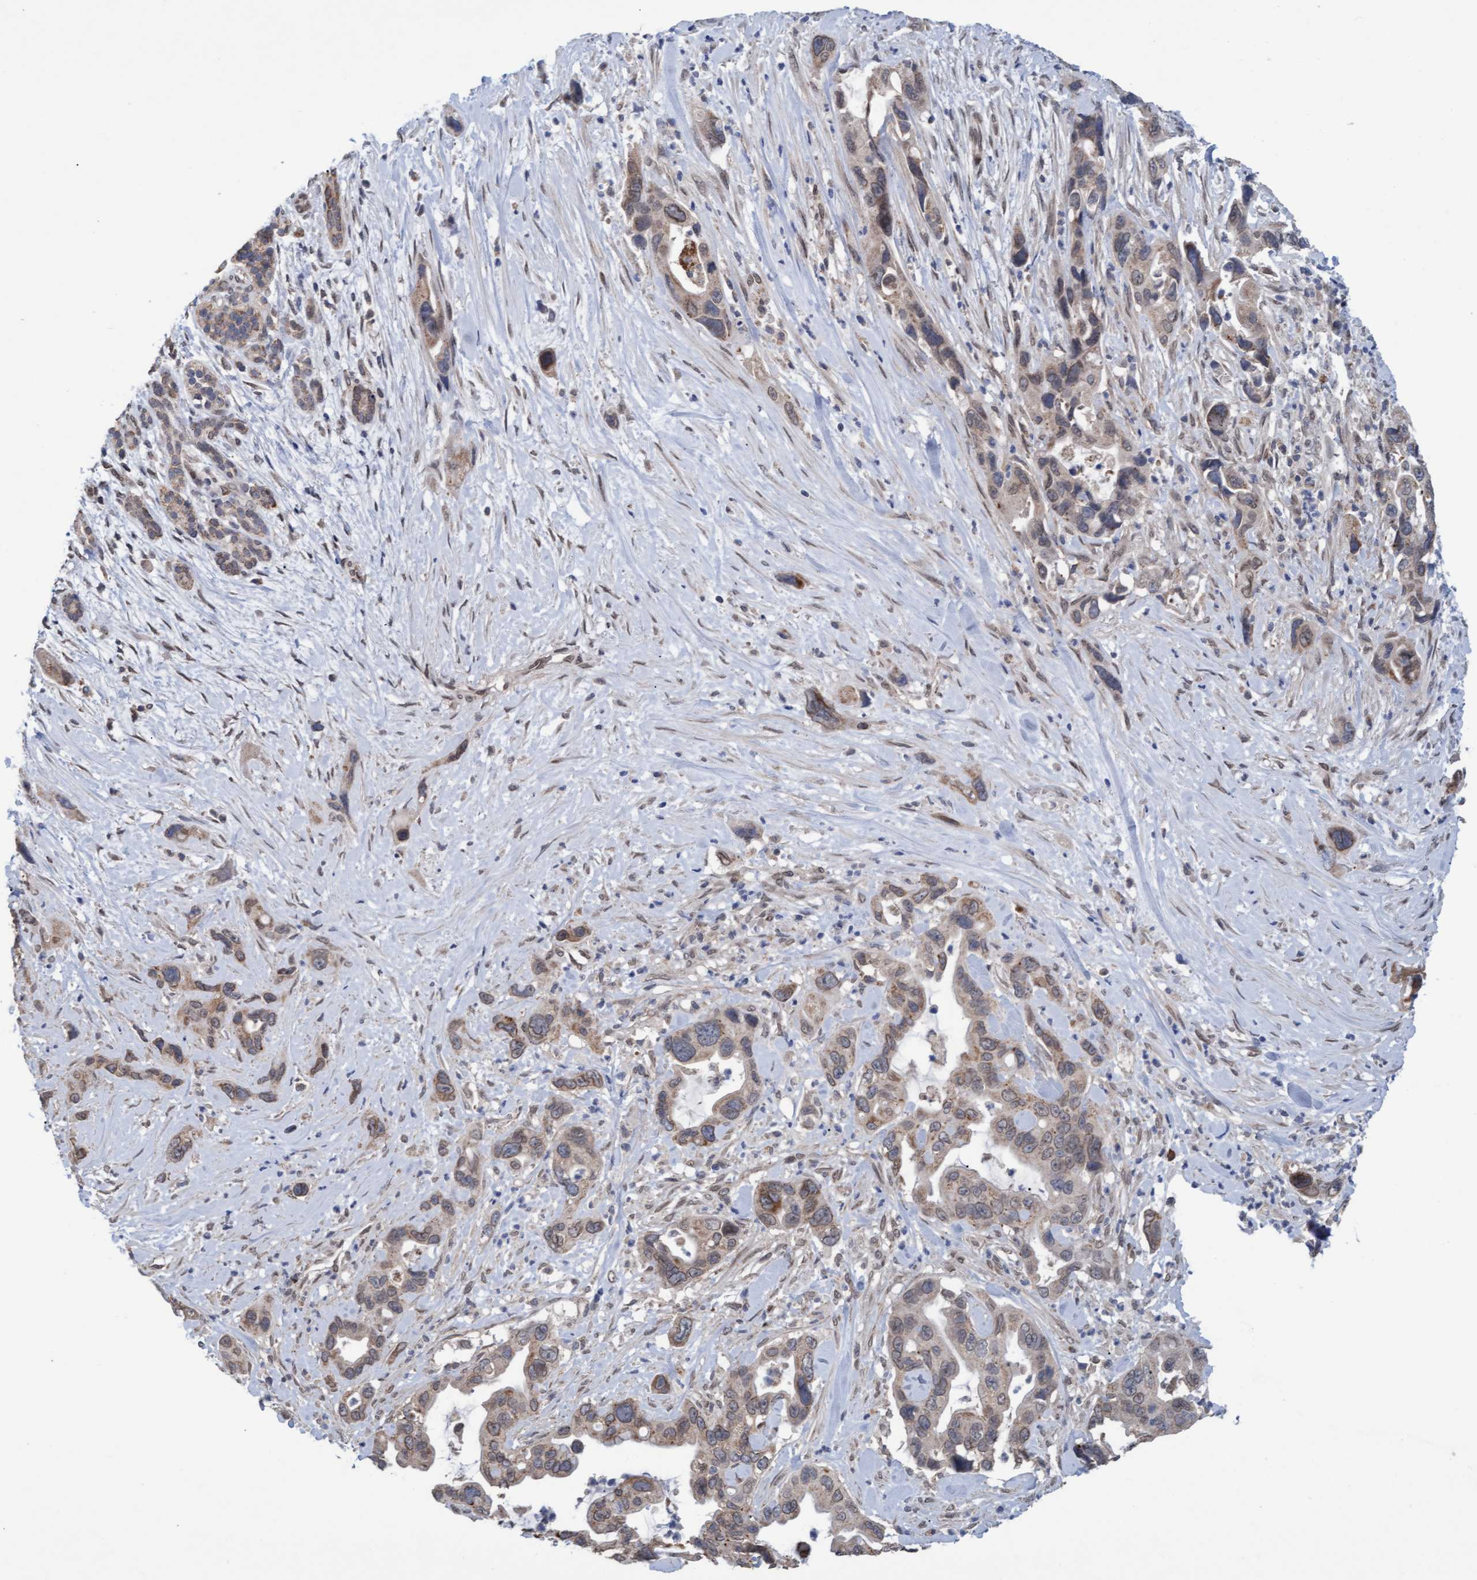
{"staining": {"intensity": "weak", "quantity": ">75%", "location": "cytoplasmic/membranous"}, "tissue": "pancreatic cancer", "cell_type": "Tumor cells", "image_type": "cancer", "snomed": [{"axis": "morphology", "description": "Adenocarcinoma, NOS"}, {"axis": "topography", "description": "Pancreas"}], "caption": "Pancreatic cancer (adenocarcinoma) tissue reveals weak cytoplasmic/membranous staining in approximately >75% of tumor cells, visualized by immunohistochemistry.", "gene": "MGLL", "patient": {"sex": "female", "age": 70}}